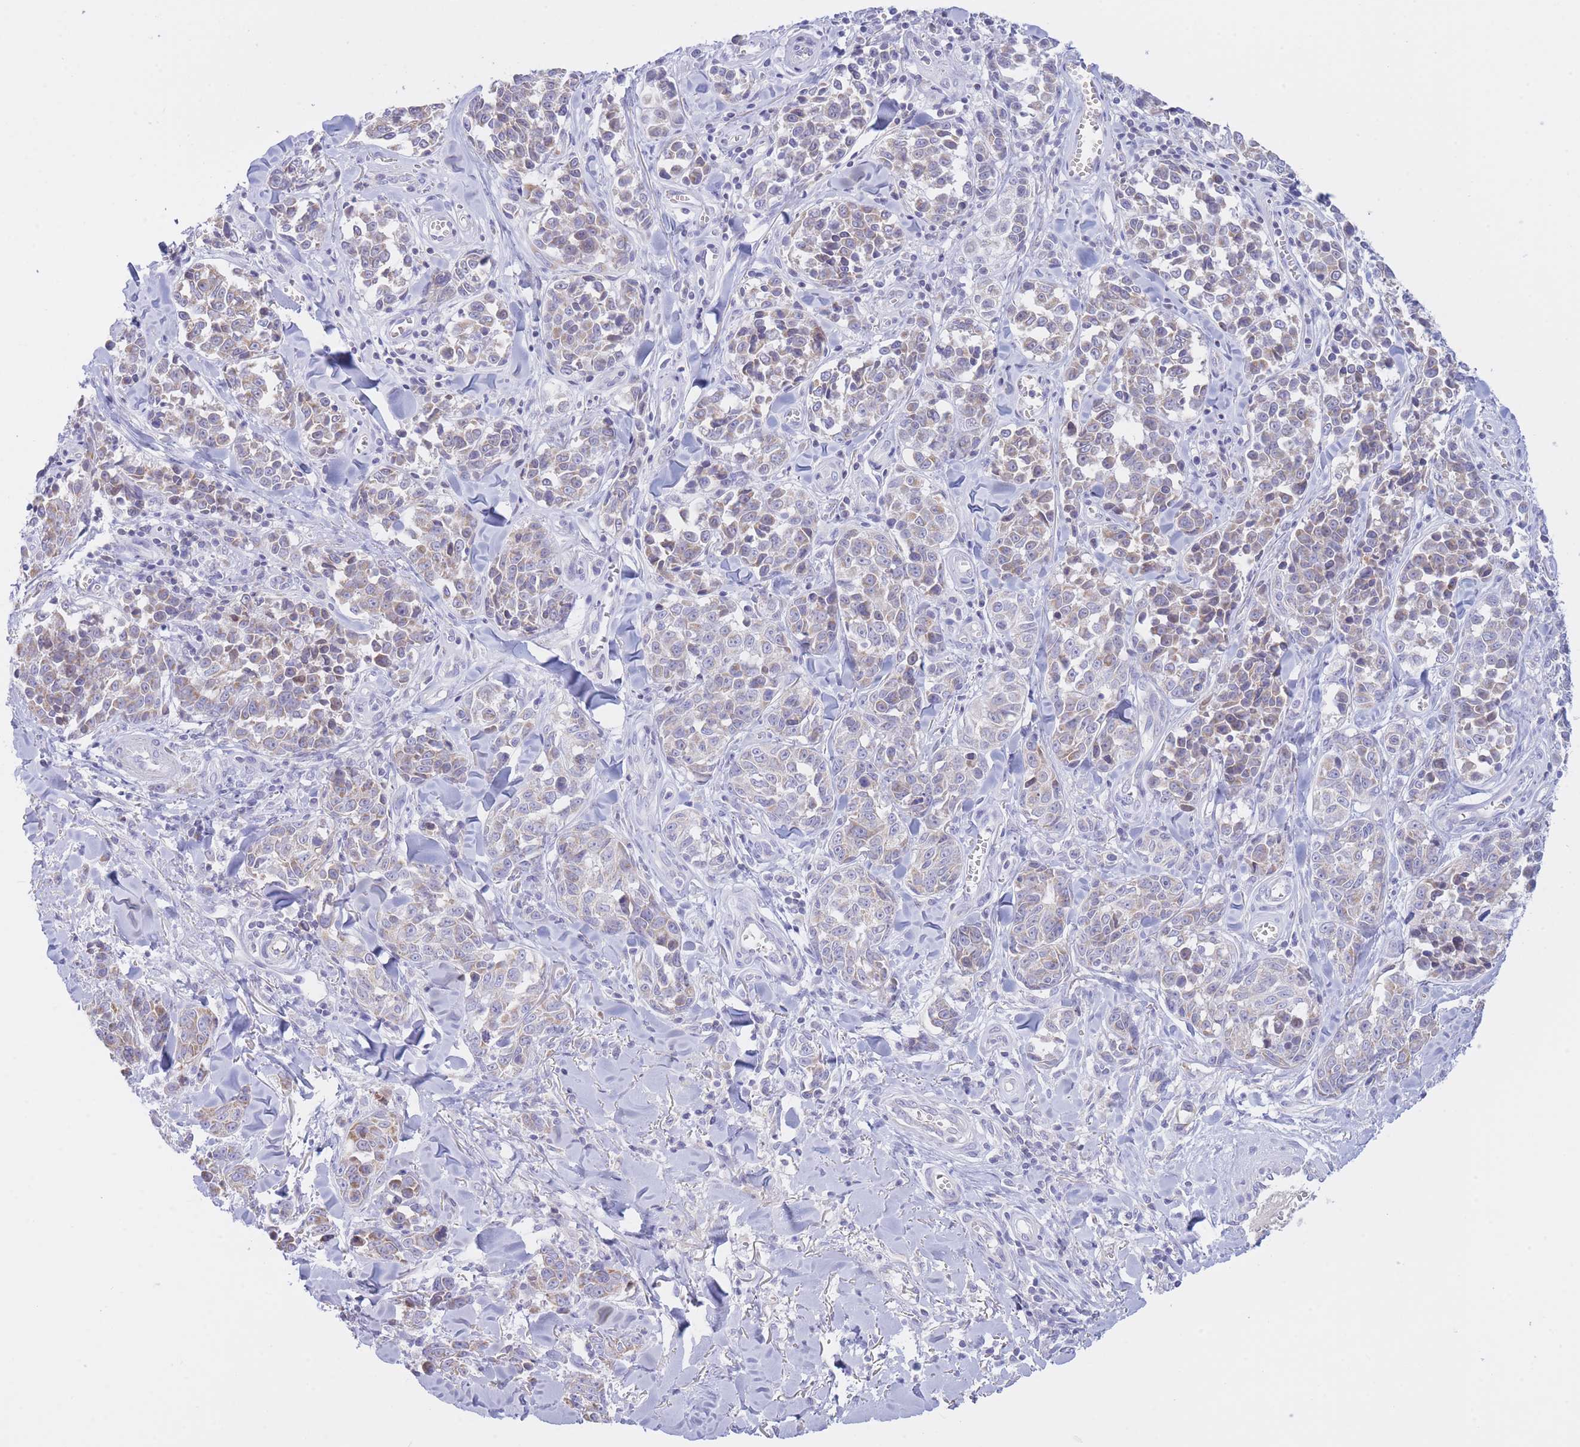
{"staining": {"intensity": "weak", "quantity": "25%-75%", "location": "cytoplasmic/membranous"}, "tissue": "melanoma", "cell_type": "Tumor cells", "image_type": "cancer", "snomed": [{"axis": "morphology", "description": "Malignant melanoma, NOS"}, {"axis": "topography", "description": "Skin"}], "caption": "Immunohistochemical staining of melanoma exhibits weak cytoplasmic/membranous protein expression in about 25%-75% of tumor cells.", "gene": "NANP", "patient": {"sex": "female", "age": 64}}